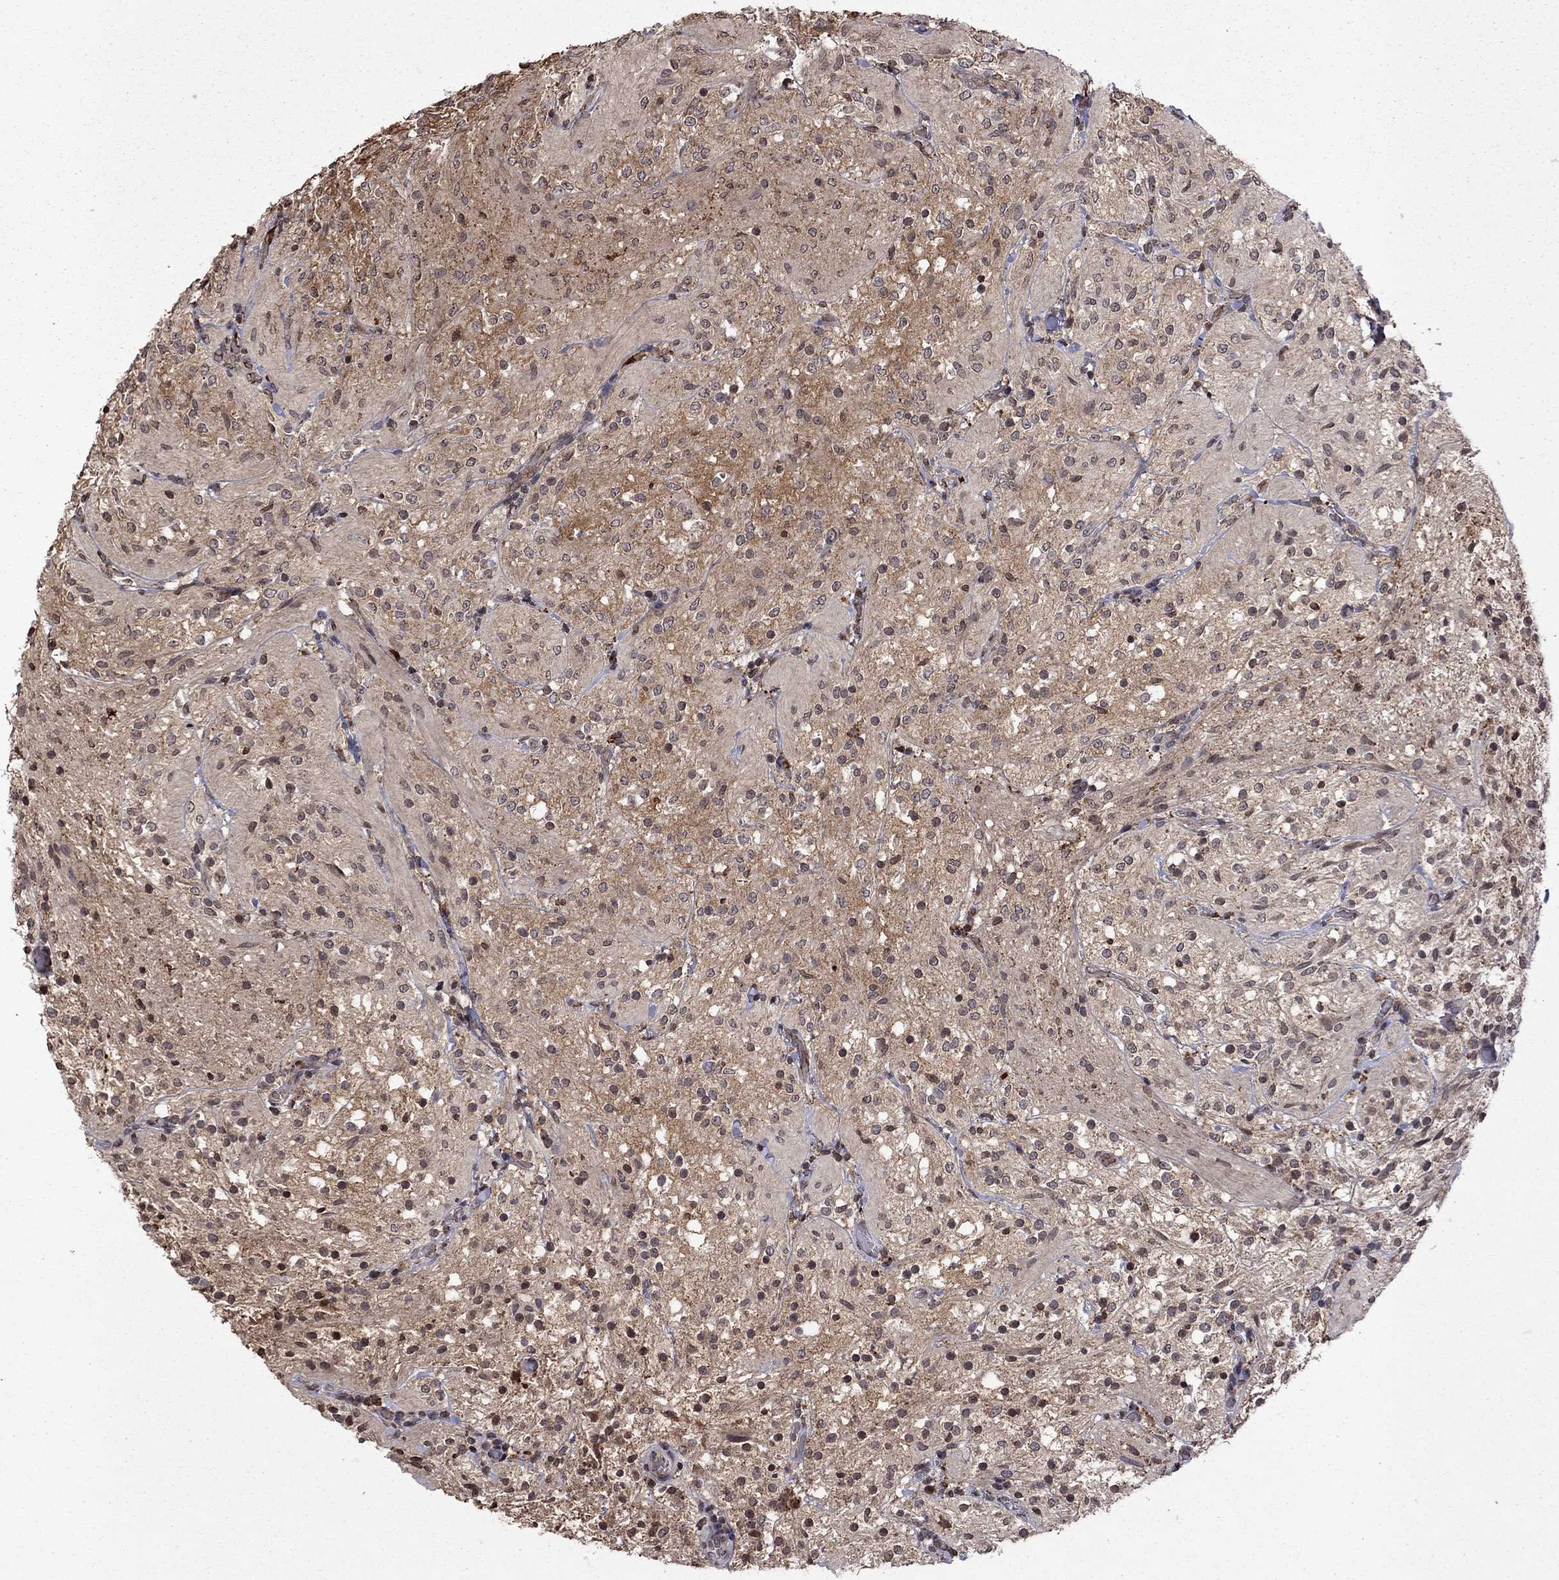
{"staining": {"intensity": "negative", "quantity": "none", "location": "none"}, "tissue": "glioma", "cell_type": "Tumor cells", "image_type": "cancer", "snomed": [{"axis": "morphology", "description": "Glioma, malignant, Low grade"}, {"axis": "topography", "description": "Brain"}], "caption": "Protein analysis of glioma exhibits no significant expression in tumor cells. (DAB (3,3'-diaminobenzidine) immunohistochemistry (IHC), high magnification).", "gene": "NLGN1", "patient": {"sex": "male", "age": 3}}